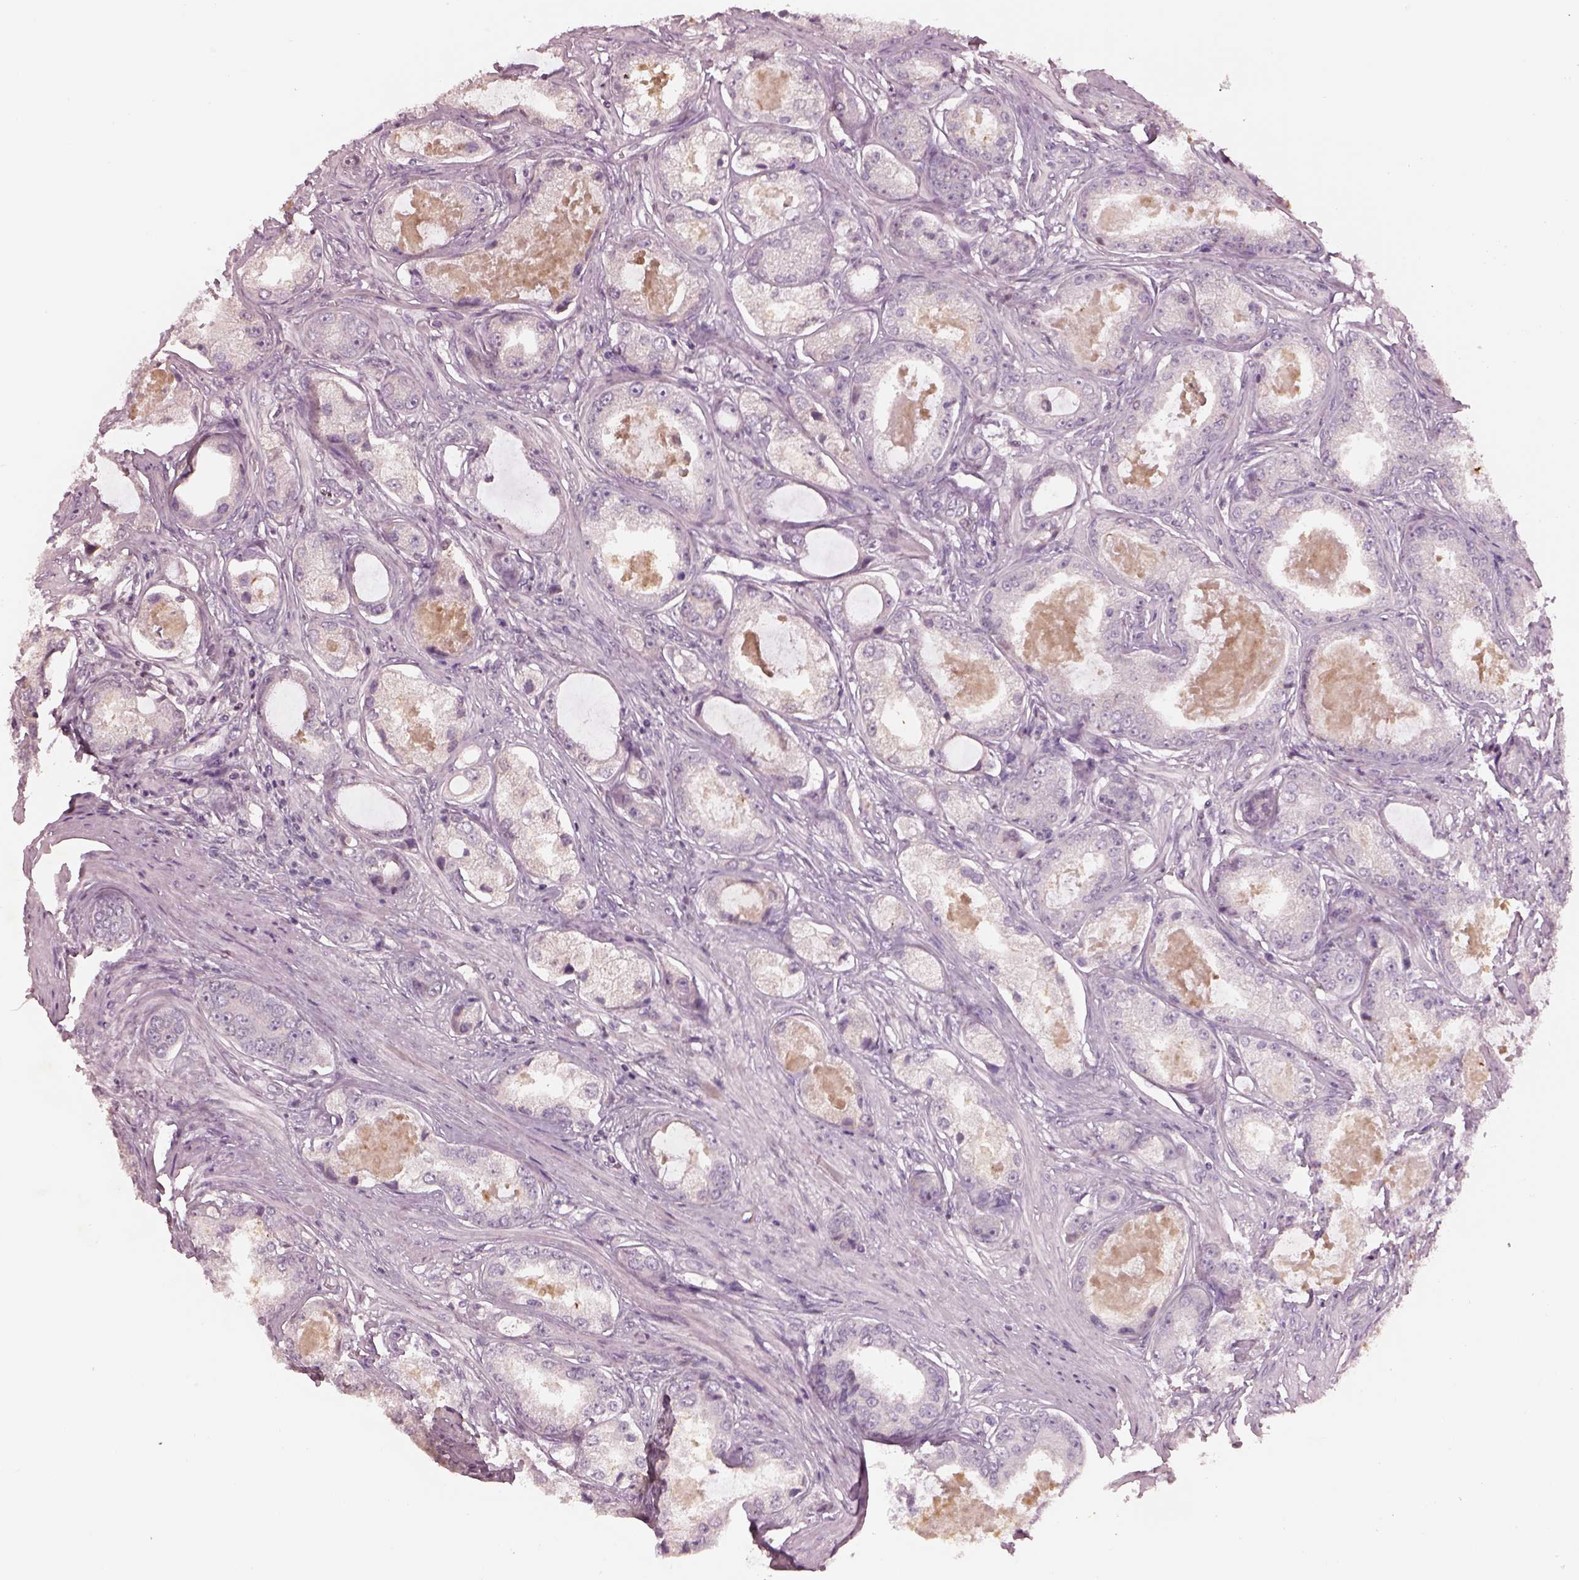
{"staining": {"intensity": "negative", "quantity": "none", "location": "none"}, "tissue": "prostate cancer", "cell_type": "Tumor cells", "image_type": "cancer", "snomed": [{"axis": "morphology", "description": "Adenocarcinoma, Low grade"}, {"axis": "topography", "description": "Prostate"}], "caption": "Tumor cells show no significant staining in prostate adenocarcinoma (low-grade).", "gene": "TLX3", "patient": {"sex": "male", "age": 68}}